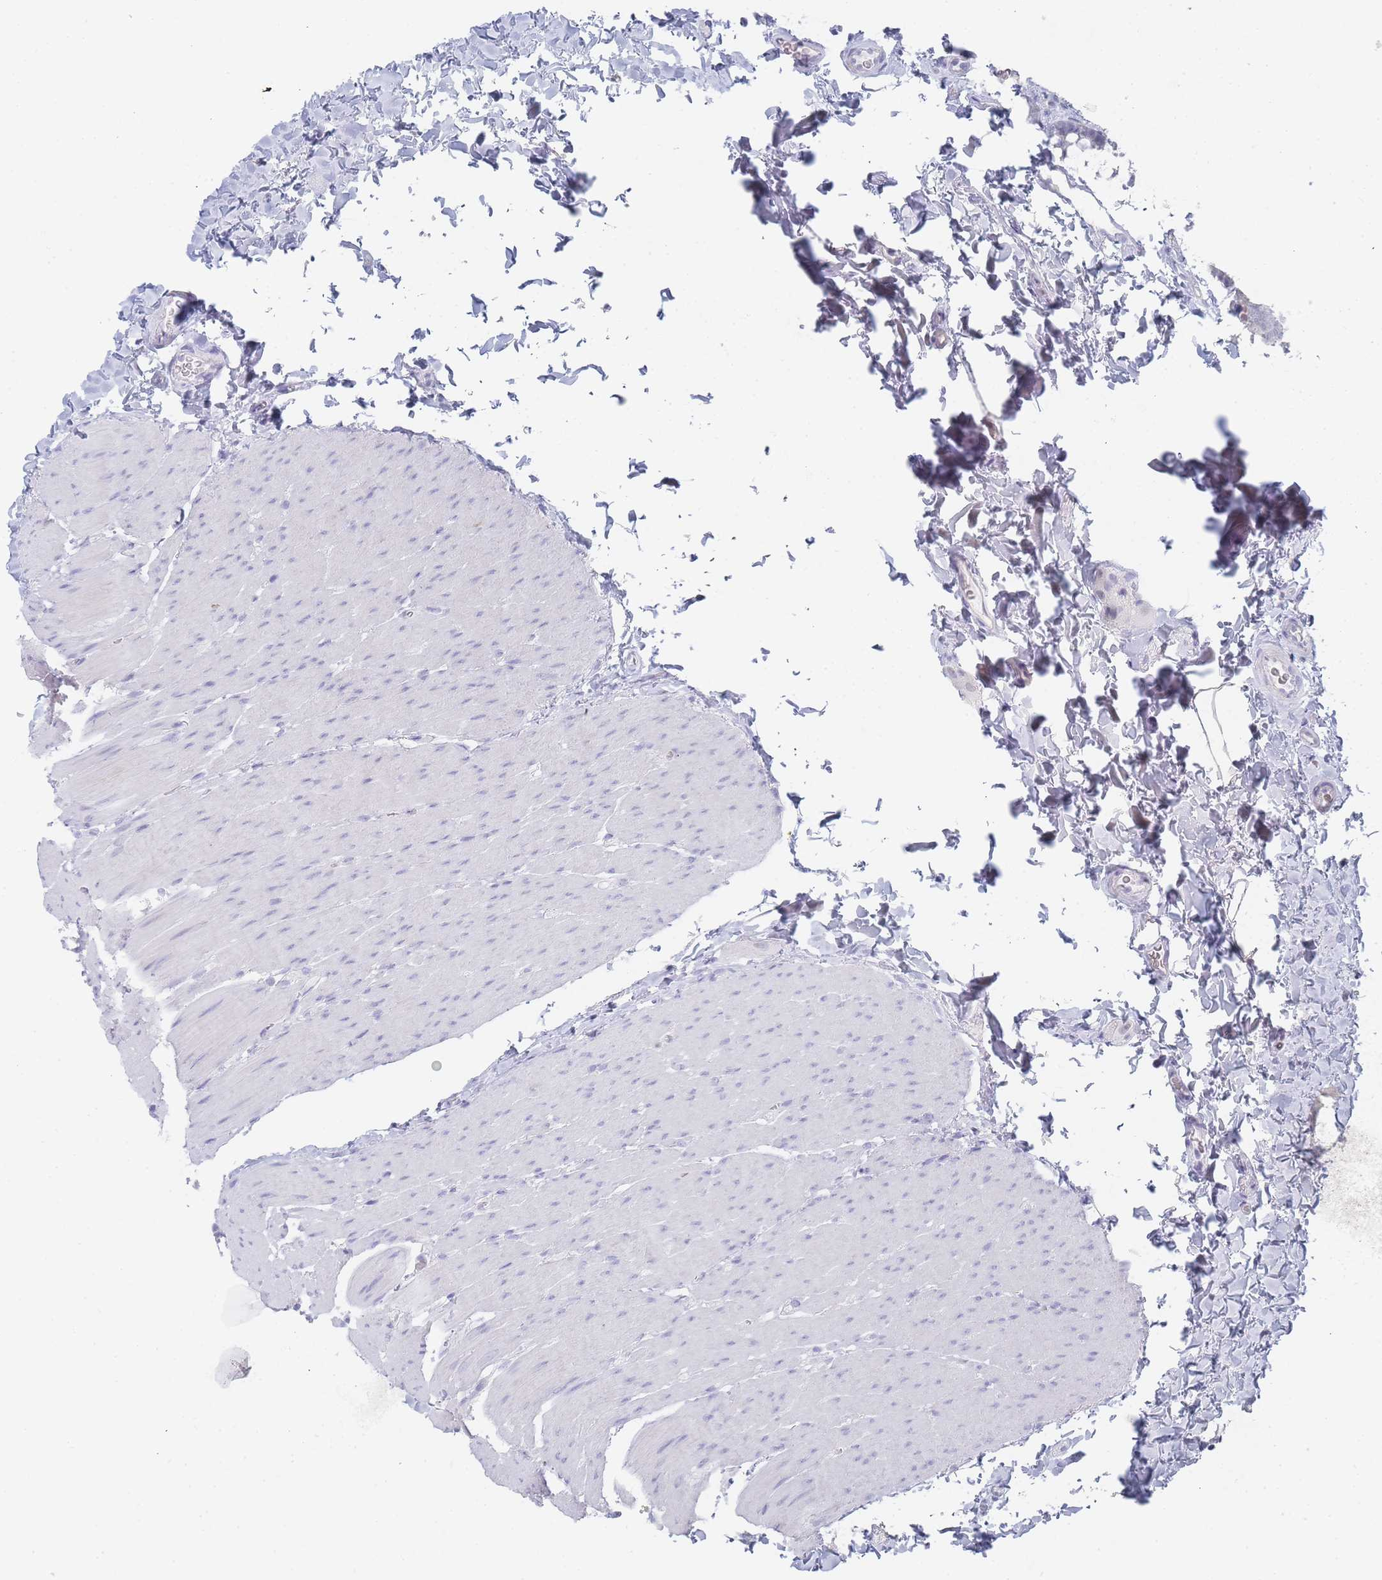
{"staining": {"intensity": "negative", "quantity": "none", "location": "none"}, "tissue": "colon", "cell_type": "Endothelial cells", "image_type": "normal", "snomed": [{"axis": "morphology", "description": "Normal tissue, NOS"}, {"axis": "topography", "description": "Colon"}], "caption": "Immunohistochemistry (IHC) histopathology image of normal colon: colon stained with DAB (3,3'-diaminobenzidine) exhibits no significant protein expression in endothelial cells.", "gene": "IMPG1", "patient": {"sex": "male", "age": 46}}